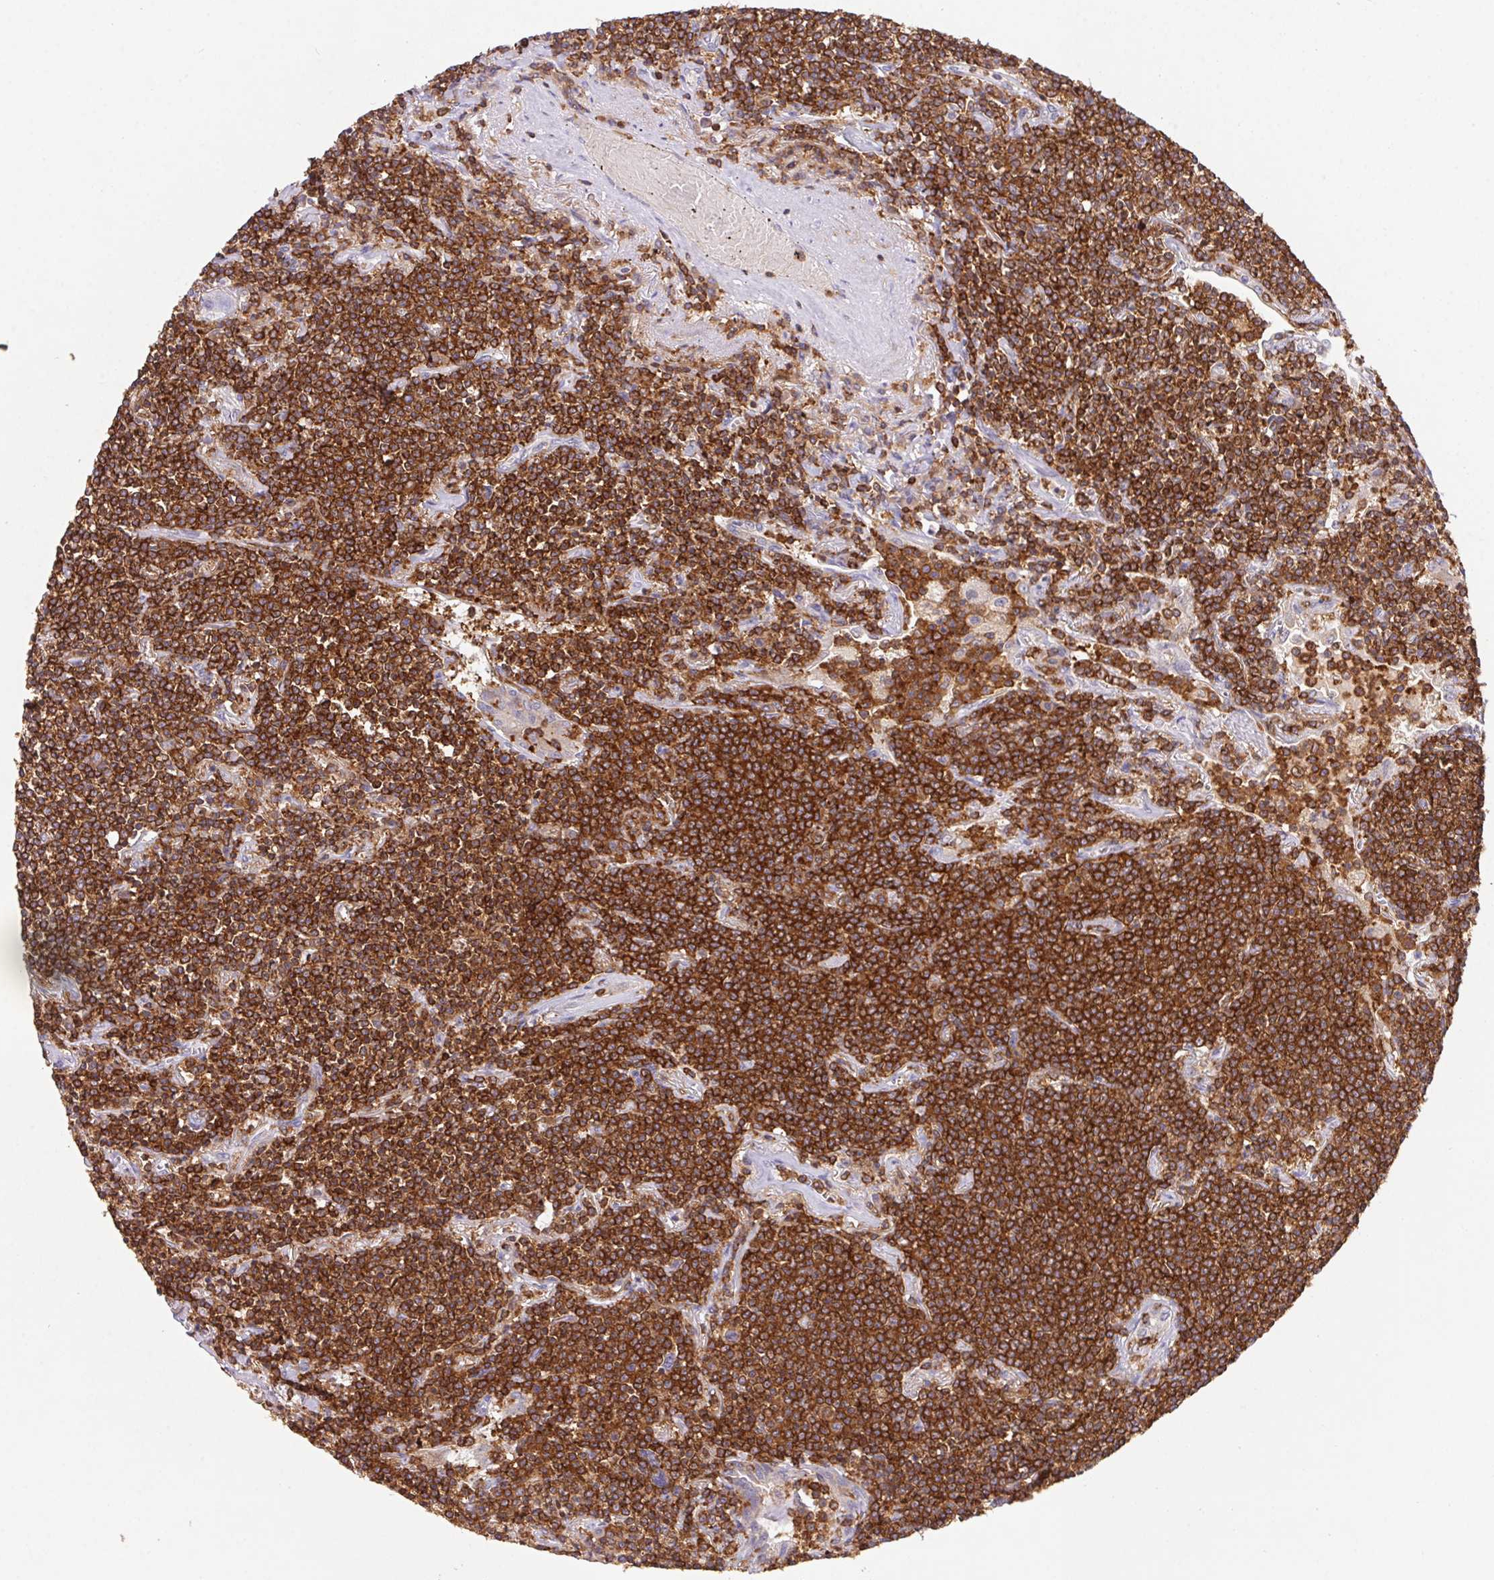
{"staining": {"intensity": "strong", "quantity": ">75%", "location": "cytoplasmic/membranous"}, "tissue": "lymphoma", "cell_type": "Tumor cells", "image_type": "cancer", "snomed": [{"axis": "morphology", "description": "Malignant lymphoma, non-Hodgkin's type, Low grade"}, {"axis": "topography", "description": "Lung"}], "caption": "Low-grade malignant lymphoma, non-Hodgkin's type tissue displays strong cytoplasmic/membranous positivity in approximately >75% of tumor cells", "gene": "APBB1IP", "patient": {"sex": "female", "age": 71}}